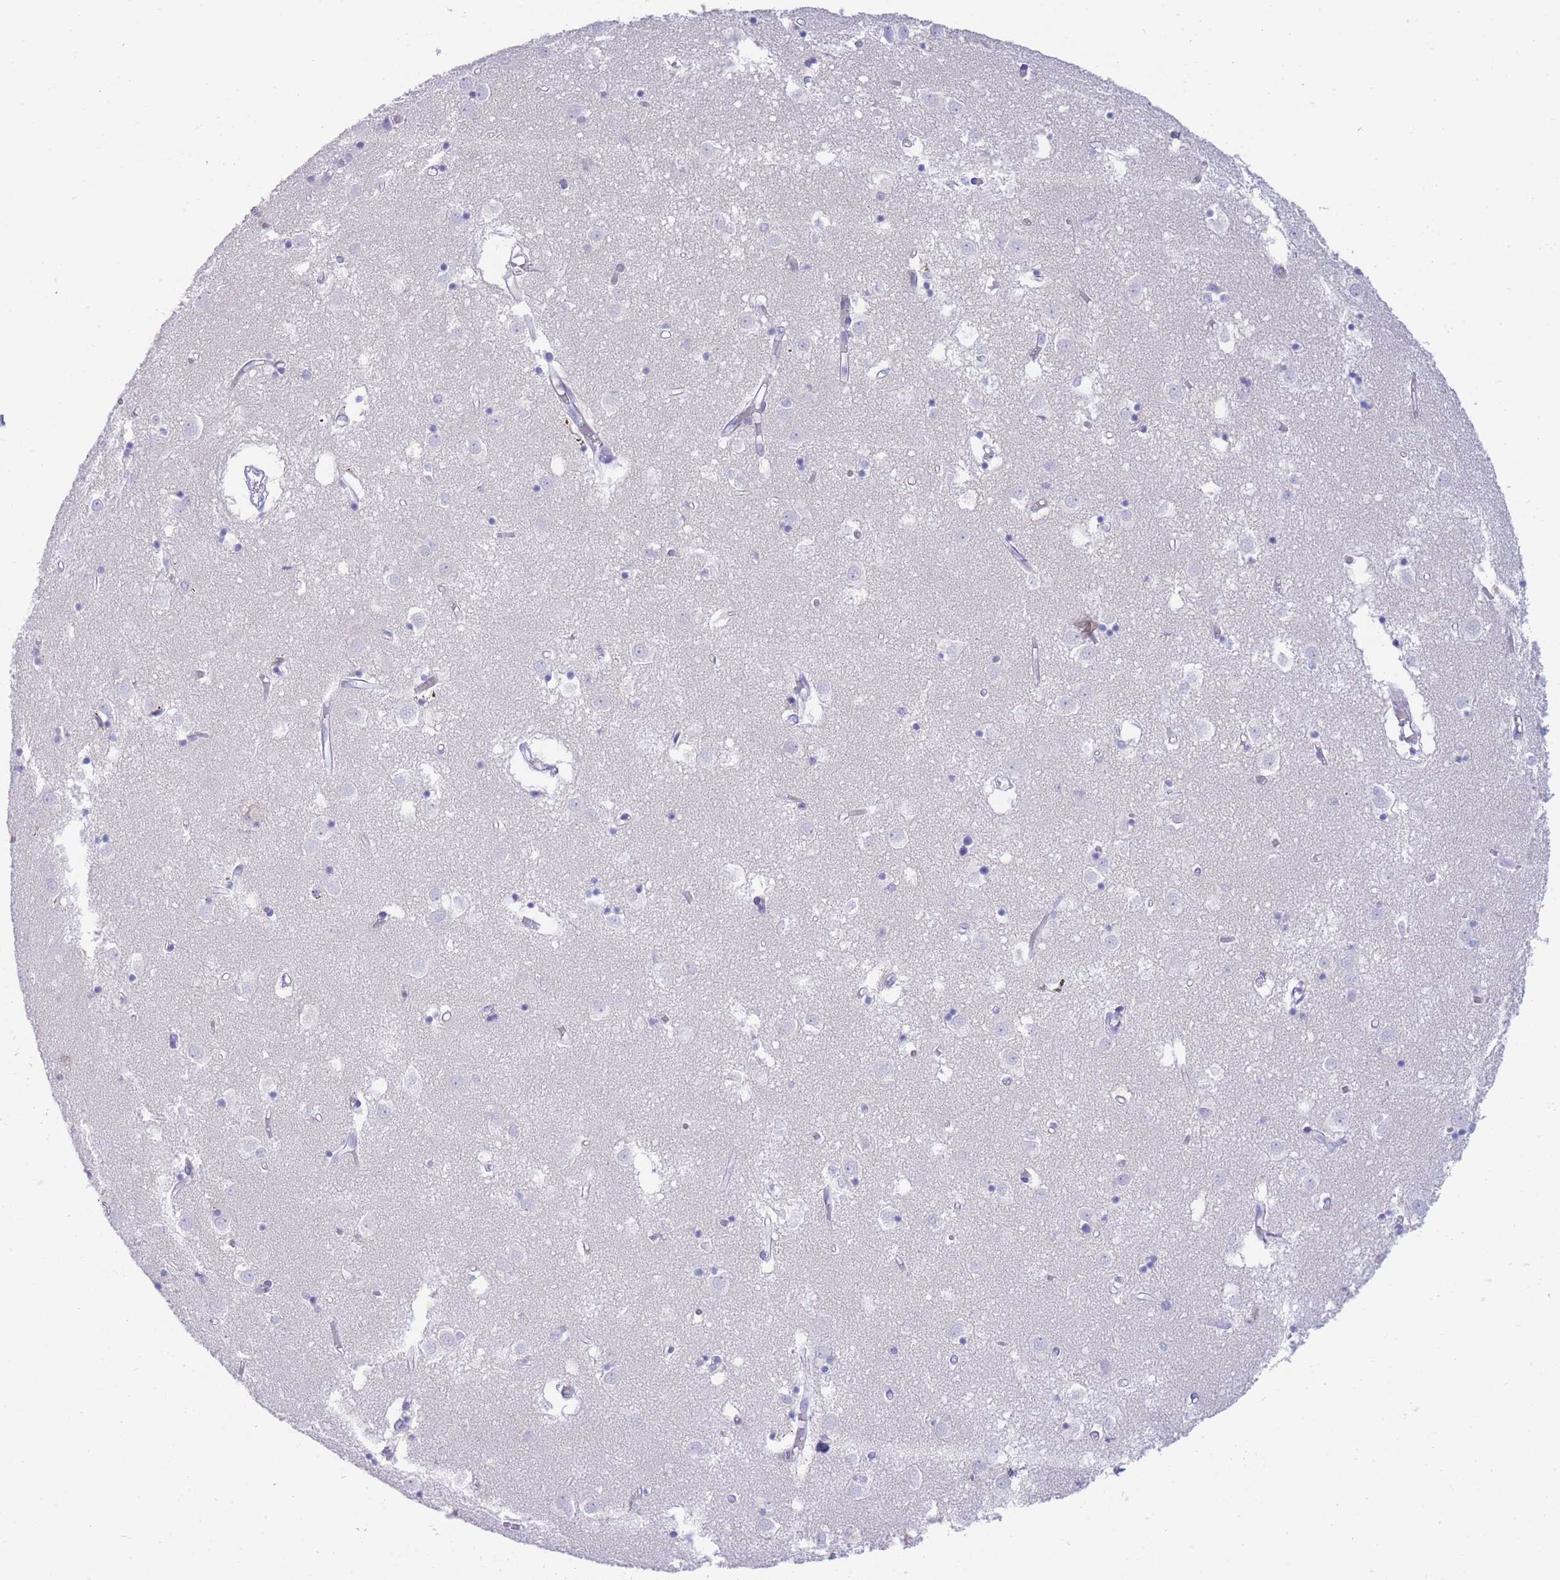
{"staining": {"intensity": "negative", "quantity": "none", "location": "none"}, "tissue": "caudate", "cell_type": "Glial cells", "image_type": "normal", "snomed": [{"axis": "morphology", "description": "Normal tissue, NOS"}, {"axis": "topography", "description": "Lateral ventricle wall"}], "caption": "Immunohistochemistry (IHC) histopathology image of benign caudate: caudate stained with DAB (3,3'-diaminobenzidine) reveals no significant protein positivity in glial cells.", "gene": "LRRC37A2", "patient": {"sex": "male", "age": 70}}